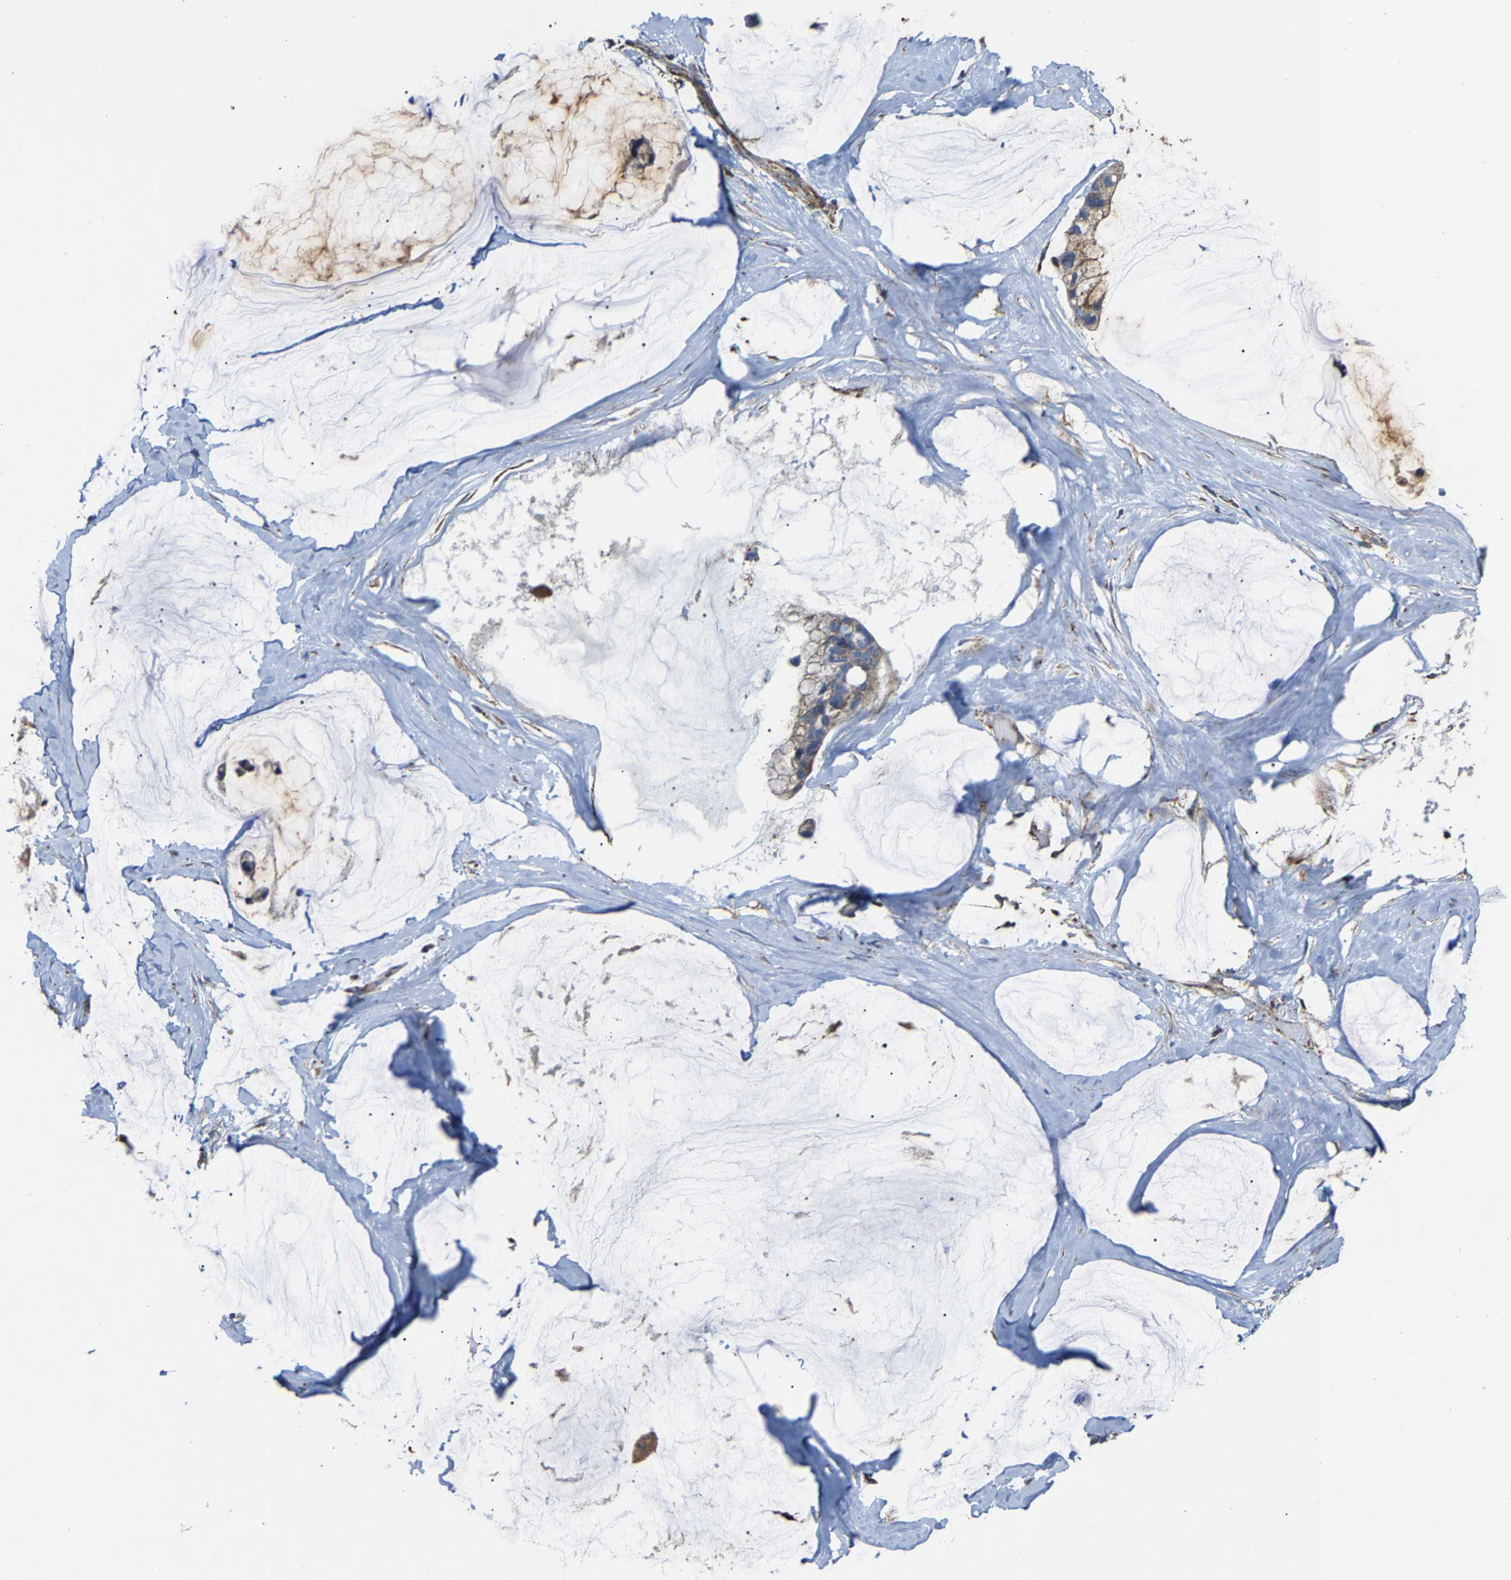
{"staining": {"intensity": "moderate", "quantity": ">75%", "location": "cytoplasmic/membranous"}, "tissue": "ovarian cancer", "cell_type": "Tumor cells", "image_type": "cancer", "snomed": [{"axis": "morphology", "description": "Cystadenocarcinoma, mucinous, NOS"}, {"axis": "topography", "description": "Ovary"}], "caption": "A brown stain labels moderate cytoplasmic/membranous staining of a protein in human ovarian mucinous cystadenocarcinoma tumor cells.", "gene": "NDUFV3", "patient": {"sex": "female", "age": 39}}